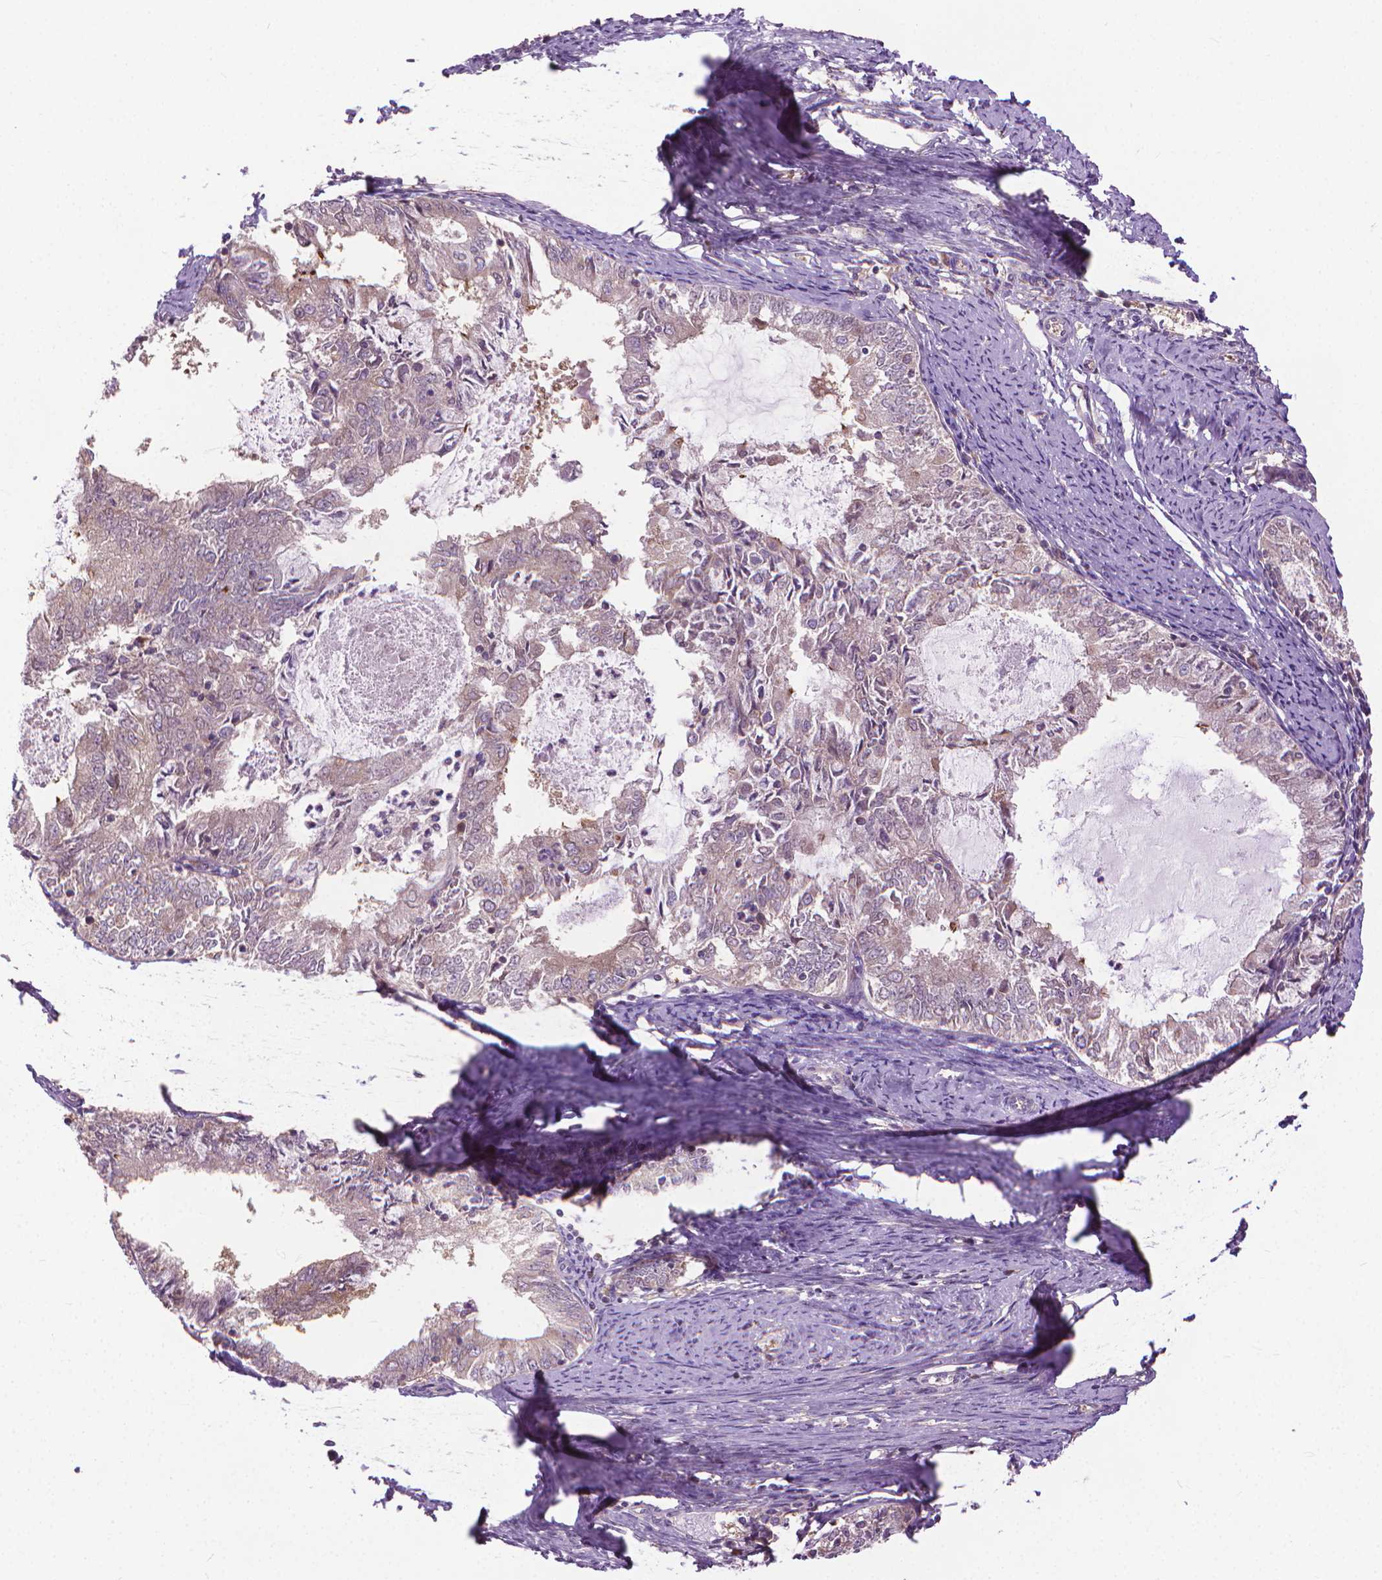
{"staining": {"intensity": "weak", "quantity": "<25%", "location": "cytoplasmic/membranous"}, "tissue": "endometrial cancer", "cell_type": "Tumor cells", "image_type": "cancer", "snomed": [{"axis": "morphology", "description": "Adenocarcinoma, NOS"}, {"axis": "topography", "description": "Endometrium"}], "caption": "There is no significant expression in tumor cells of endometrial cancer (adenocarcinoma). (Brightfield microscopy of DAB (3,3'-diaminobenzidine) immunohistochemistry at high magnification).", "gene": "NUDT1", "patient": {"sex": "female", "age": 57}}